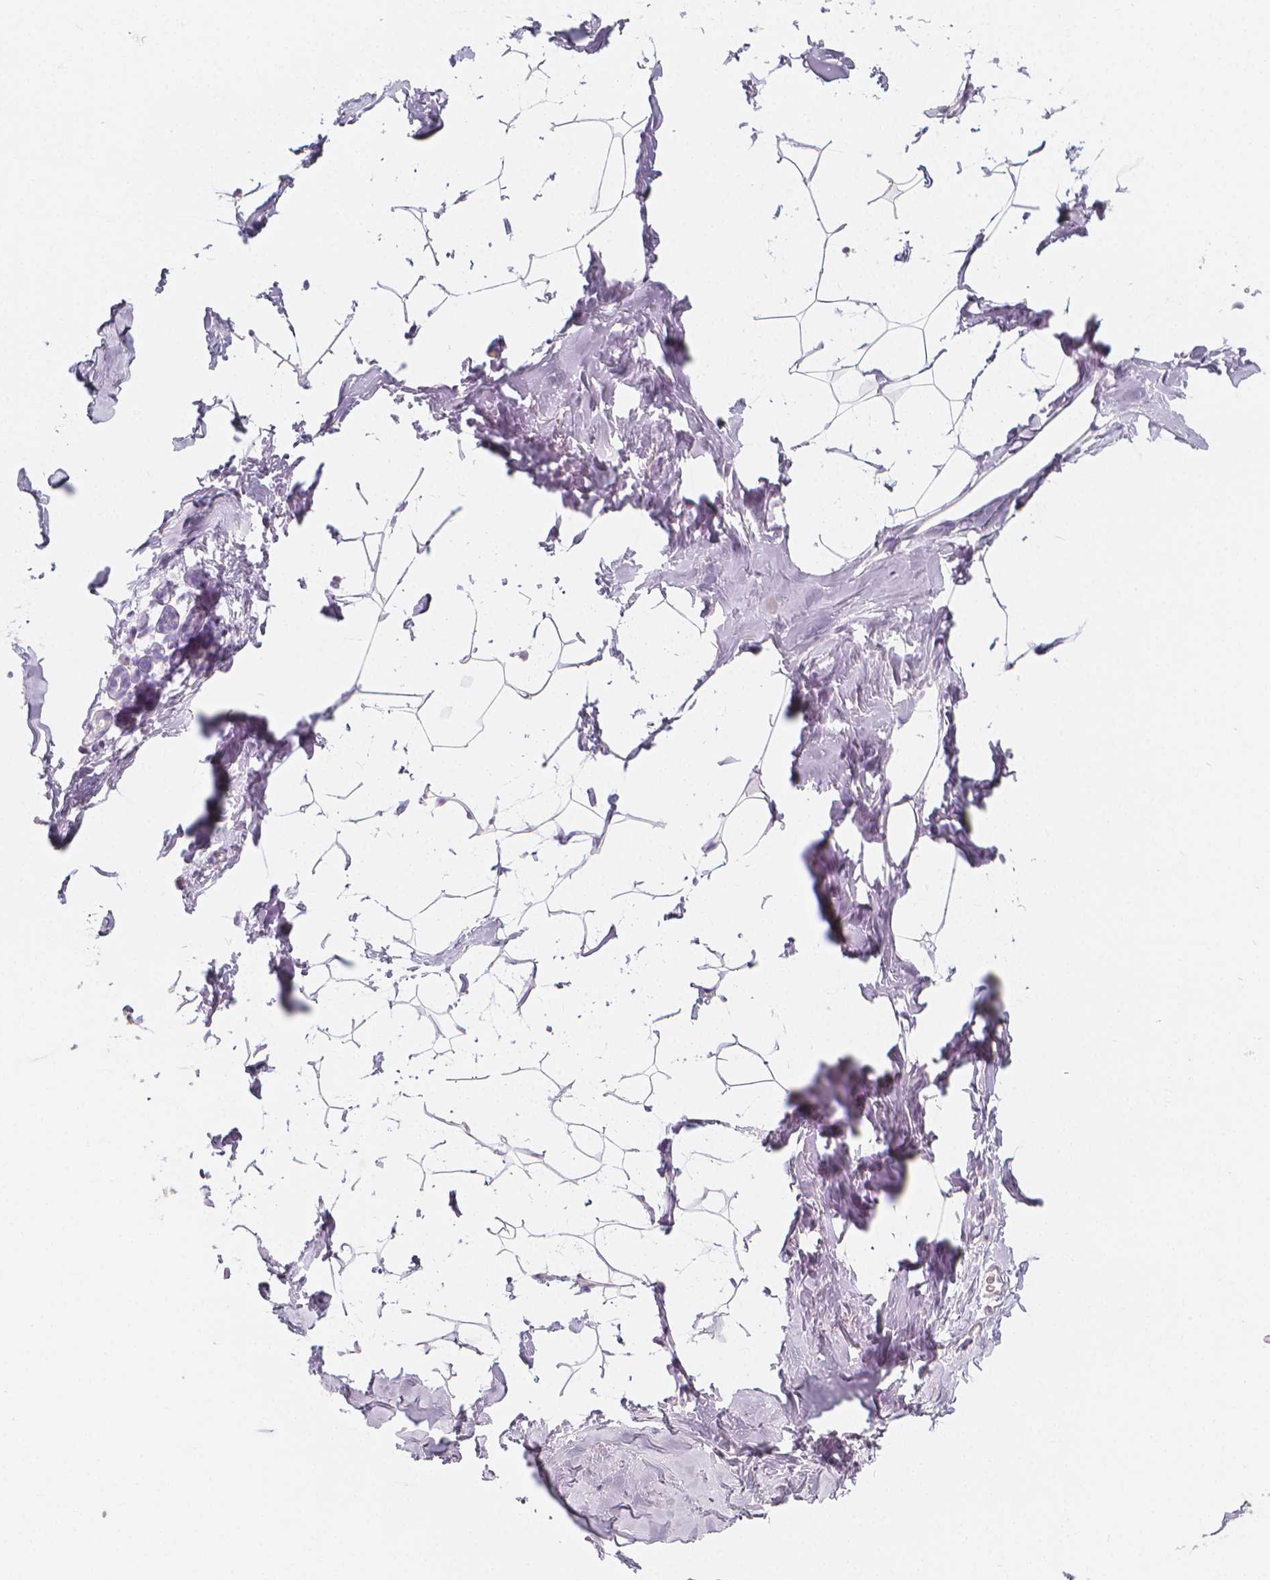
{"staining": {"intensity": "negative", "quantity": "none", "location": "none"}, "tissue": "breast", "cell_type": "Adipocytes", "image_type": "normal", "snomed": [{"axis": "morphology", "description": "Normal tissue, NOS"}, {"axis": "topography", "description": "Breast"}], "caption": "Immunohistochemical staining of normal breast demonstrates no significant expression in adipocytes.", "gene": "RBFOX1", "patient": {"sex": "female", "age": 32}}